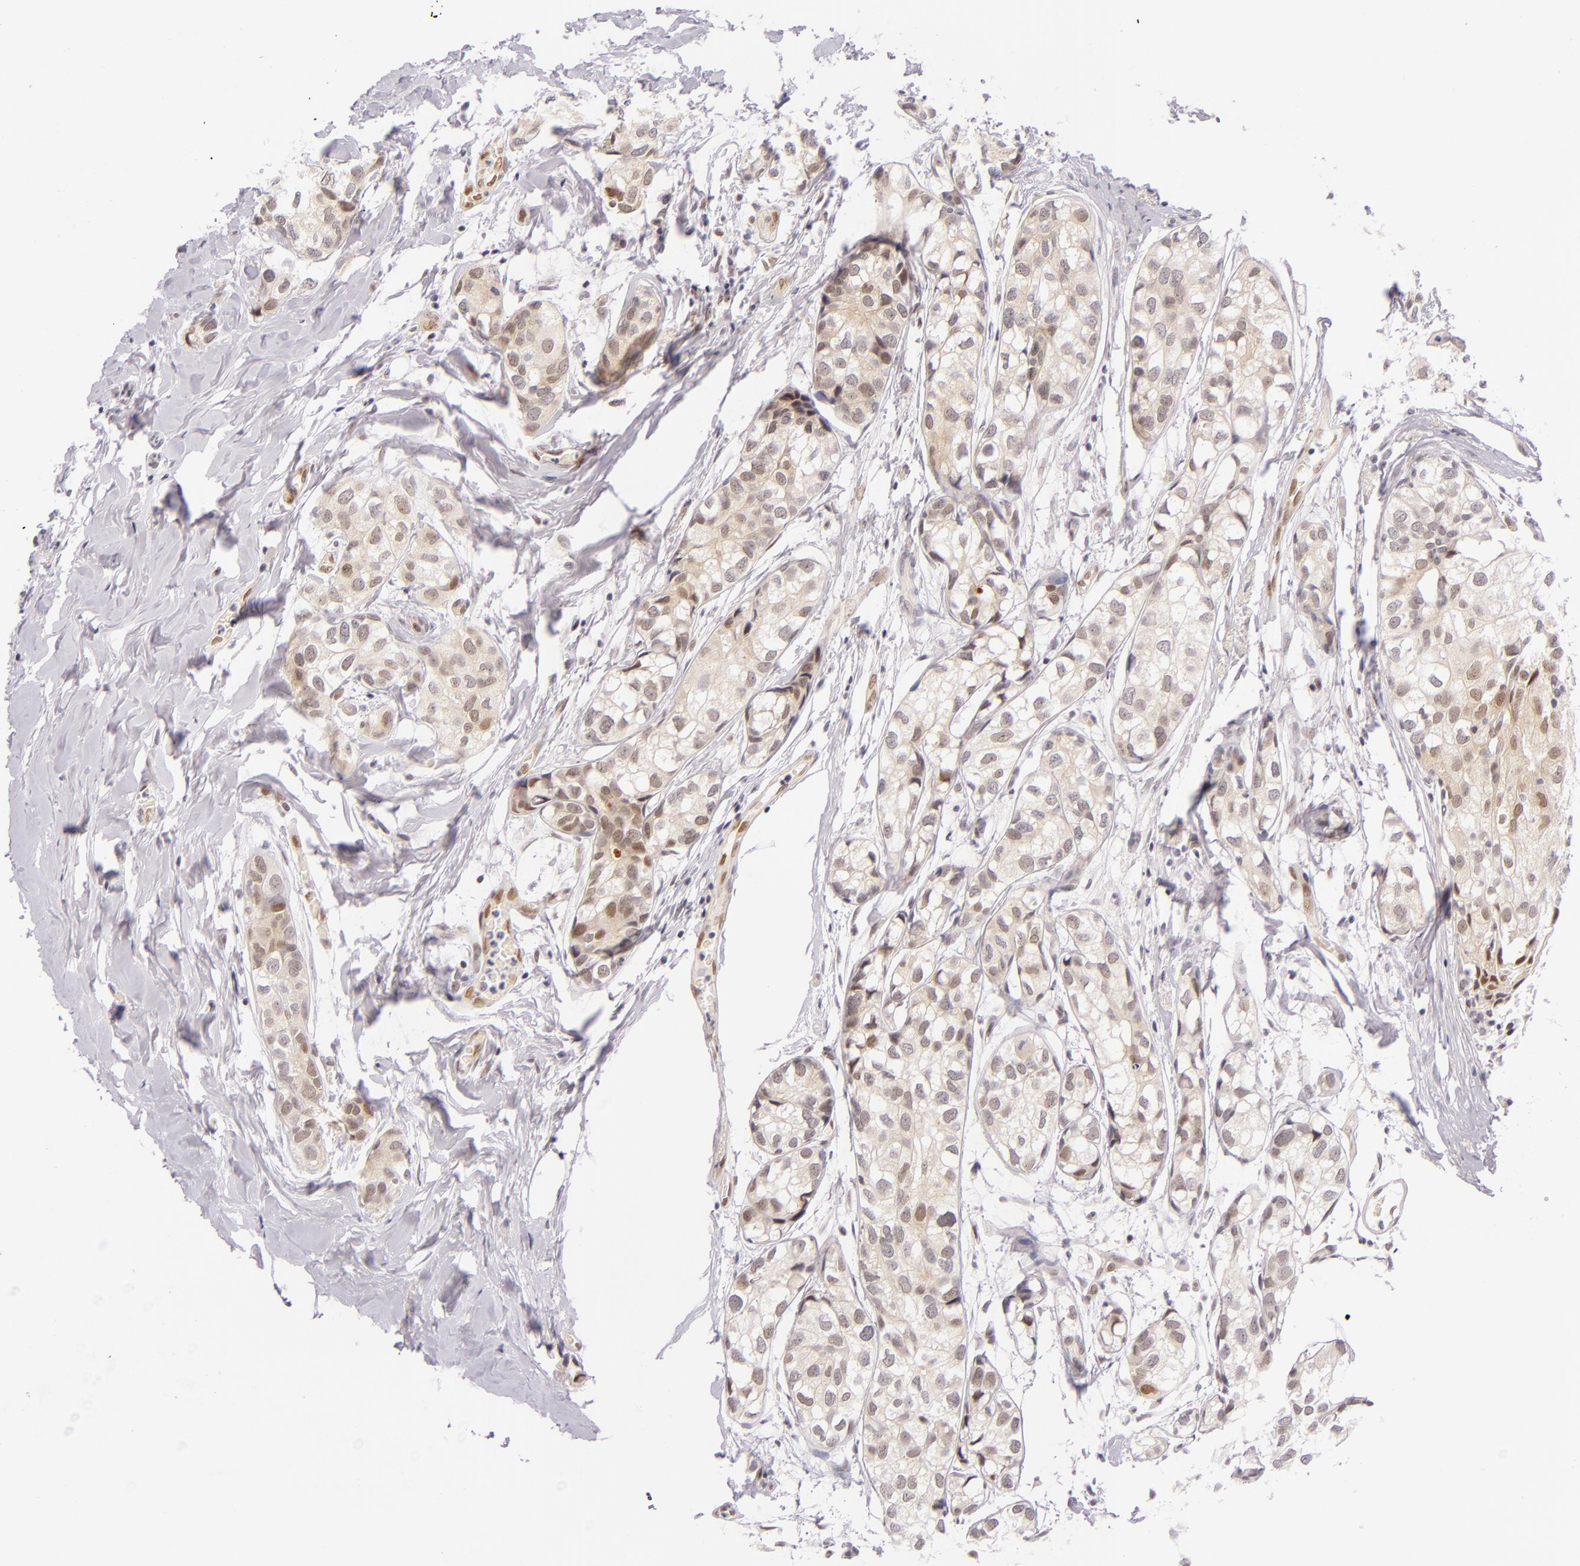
{"staining": {"intensity": "weak", "quantity": "<25%", "location": "cytoplasmic/membranous,nuclear"}, "tissue": "breast cancer", "cell_type": "Tumor cells", "image_type": "cancer", "snomed": [{"axis": "morphology", "description": "Duct carcinoma"}, {"axis": "topography", "description": "Breast"}], "caption": "A photomicrograph of breast invasive ductal carcinoma stained for a protein exhibits no brown staining in tumor cells.", "gene": "BCL3", "patient": {"sex": "female", "age": 68}}